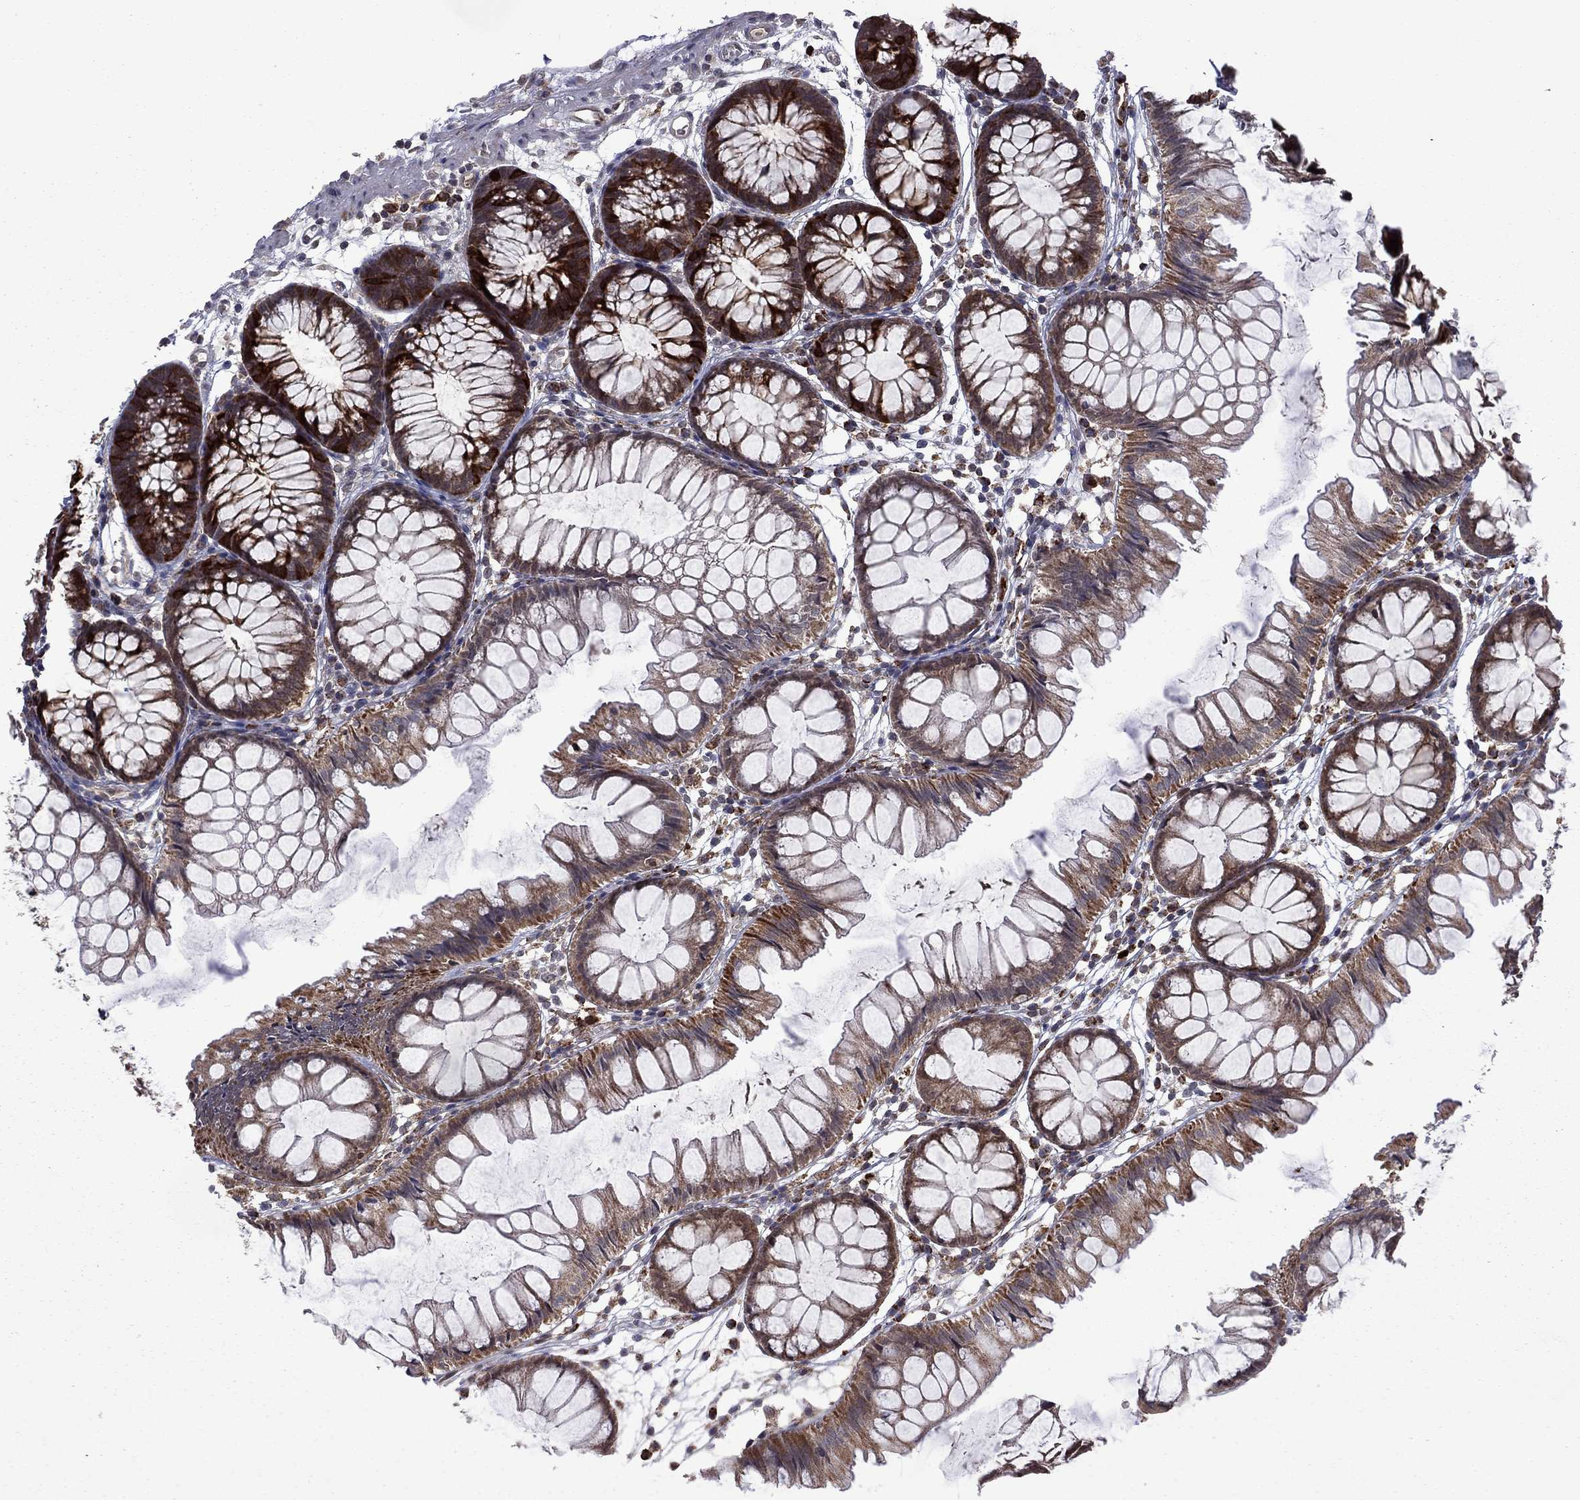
{"staining": {"intensity": "negative", "quantity": "none", "location": "none"}, "tissue": "colon", "cell_type": "Endothelial cells", "image_type": "normal", "snomed": [{"axis": "morphology", "description": "Normal tissue, NOS"}, {"axis": "morphology", "description": "Adenocarcinoma, NOS"}, {"axis": "topography", "description": "Colon"}], "caption": "Immunohistochemical staining of unremarkable human colon shows no significant staining in endothelial cells. (Immunohistochemistry (ihc), brightfield microscopy, high magnification).", "gene": "GPAA1", "patient": {"sex": "male", "age": 65}}